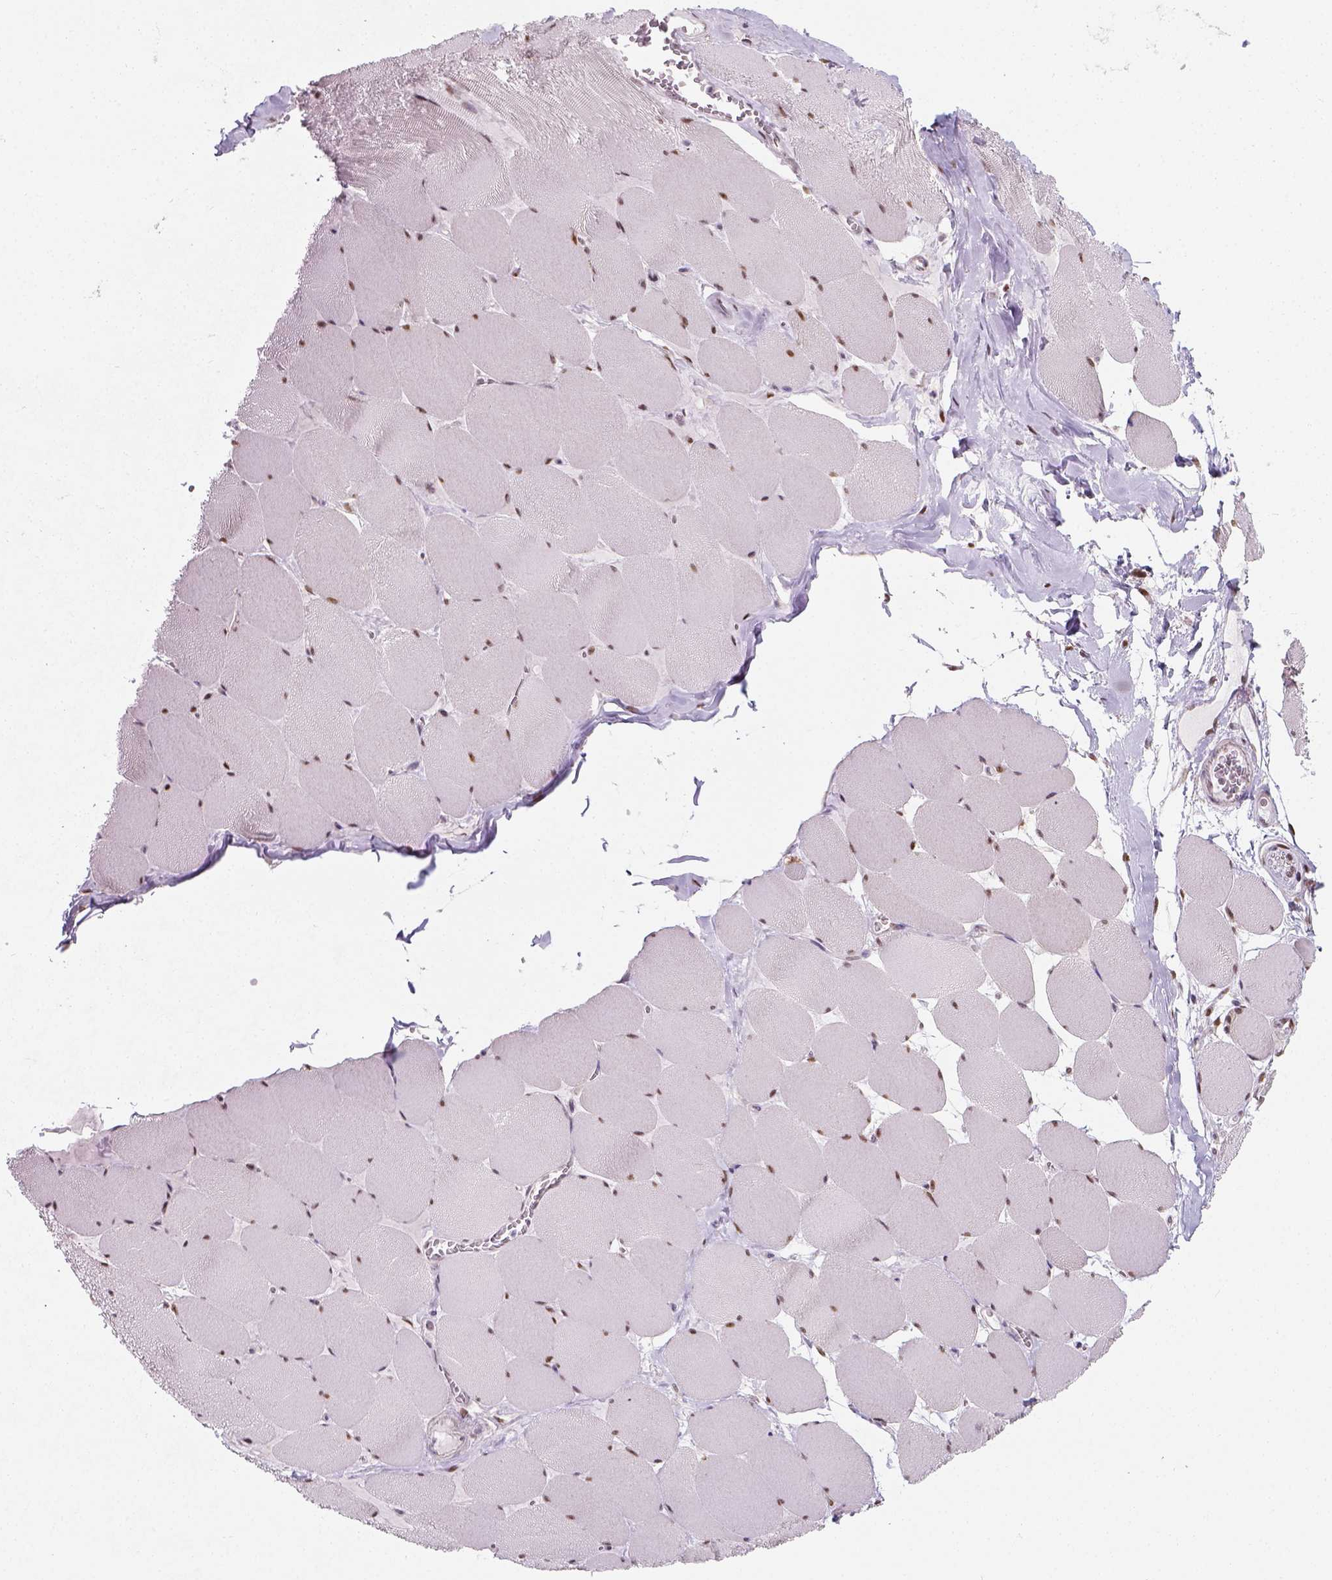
{"staining": {"intensity": "moderate", "quantity": ">75%", "location": "nuclear"}, "tissue": "skeletal muscle", "cell_type": "Myocytes", "image_type": "normal", "snomed": [{"axis": "morphology", "description": "Normal tissue, NOS"}, {"axis": "topography", "description": "Skeletal muscle"}], "caption": "A photomicrograph of skeletal muscle stained for a protein displays moderate nuclear brown staining in myocytes.", "gene": "C1orf112", "patient": {"sex": "female", "age": 75}}